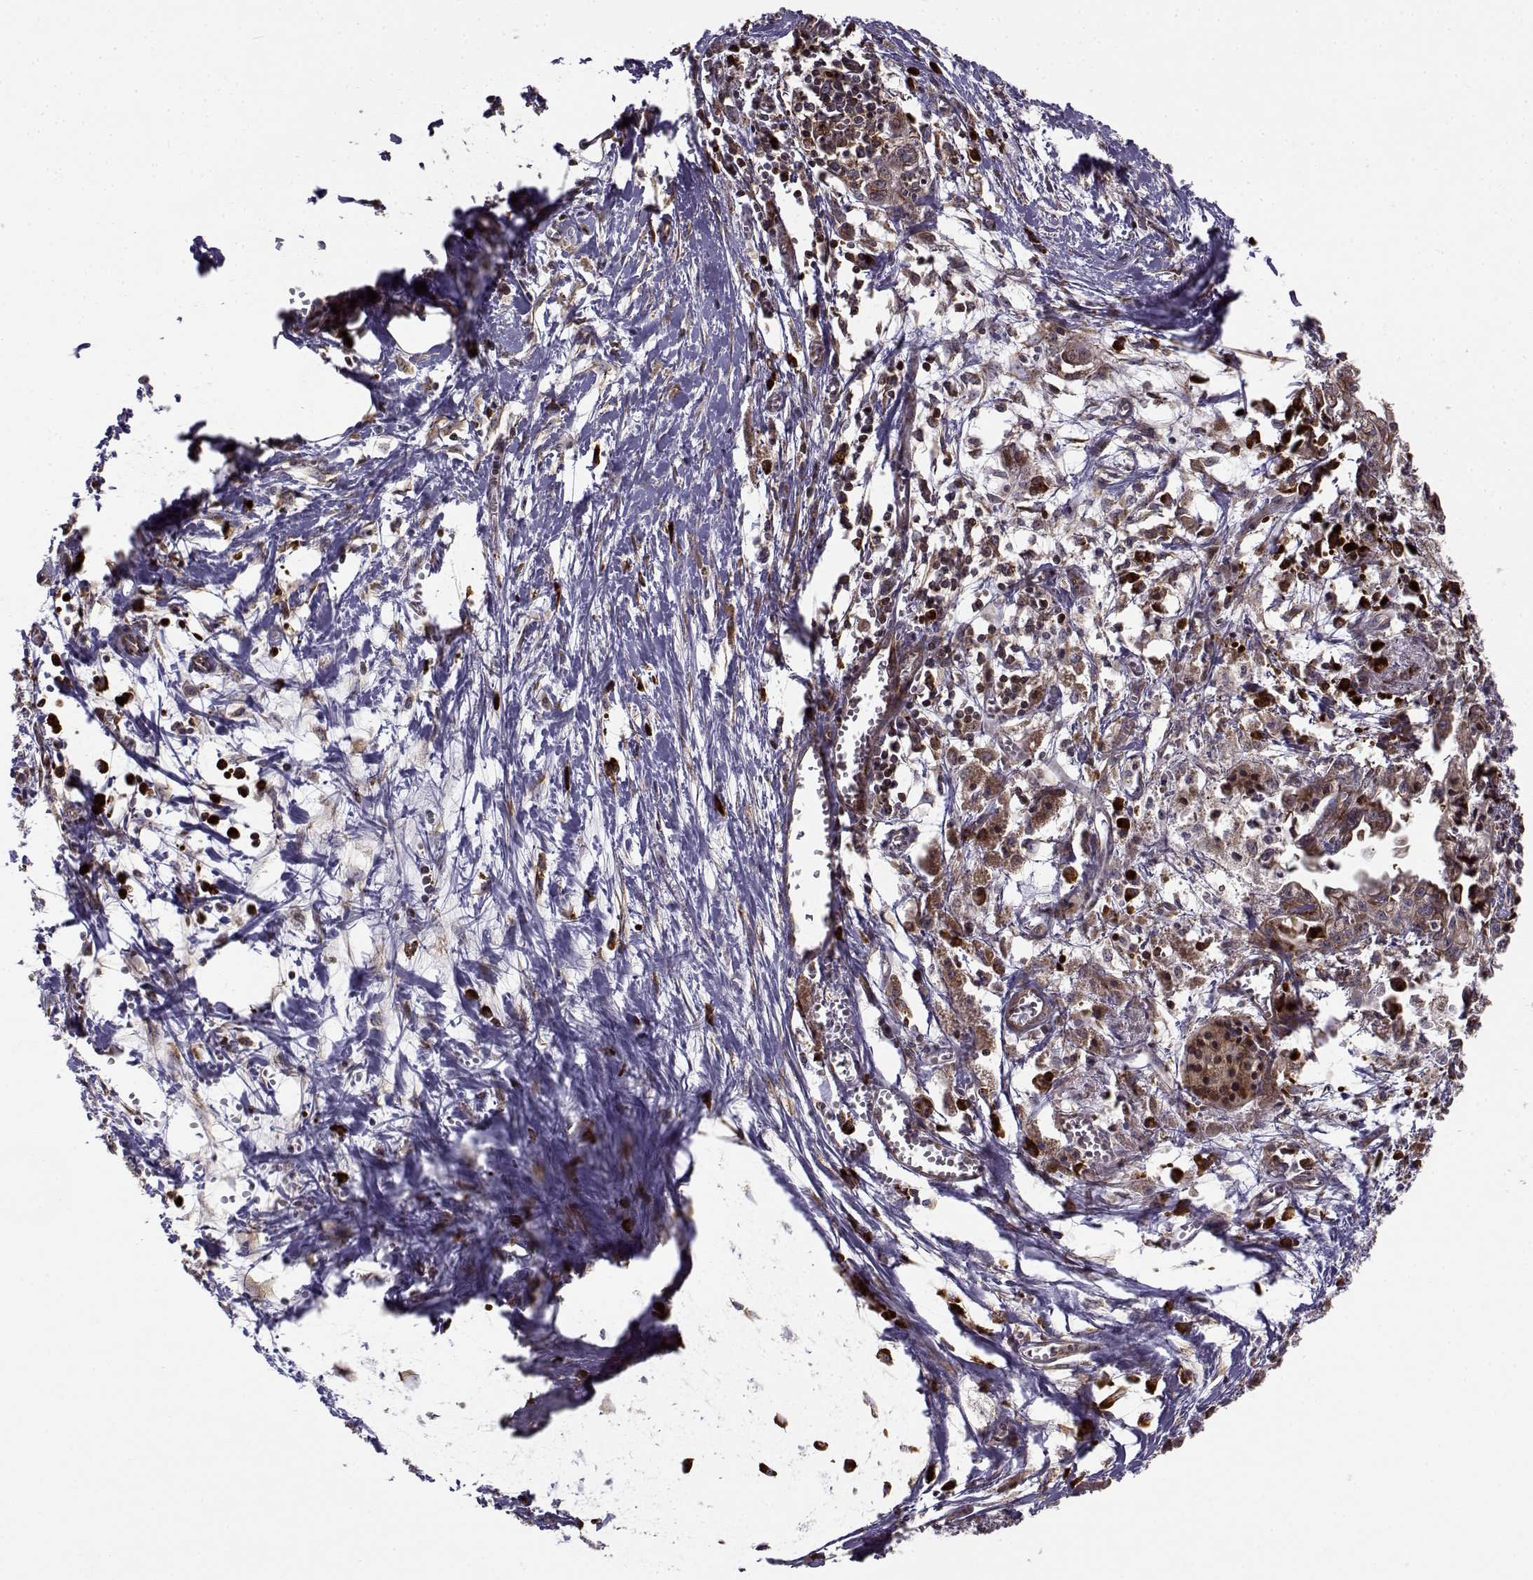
{"staining": {"intensity": "strong", "quantity": ">75%", "location": "cytoplasmic/membranous"}, "tissue": "pancreatic cancer", "cell_type": "Tumor cells", "image_type": "cancer", "snomed": [{"axis": "morphology", "description": "Adenocarcinoma, NOS"}, {"axis": "topography", "description": "Pancreas"}], "caption": "High-magnification brightfield microscopy of adenocarcinoma (pancreatic) stained with DAB (3,3'-diaminobenzidine) (brown) and counterstained with hematoxylin (blue). tumor cells exhibit strong cytoplasmic/membranous expression is seen in about>75% of cells.", "gene": "RPL31", "patient": {"sex": "female", "age": 61}}